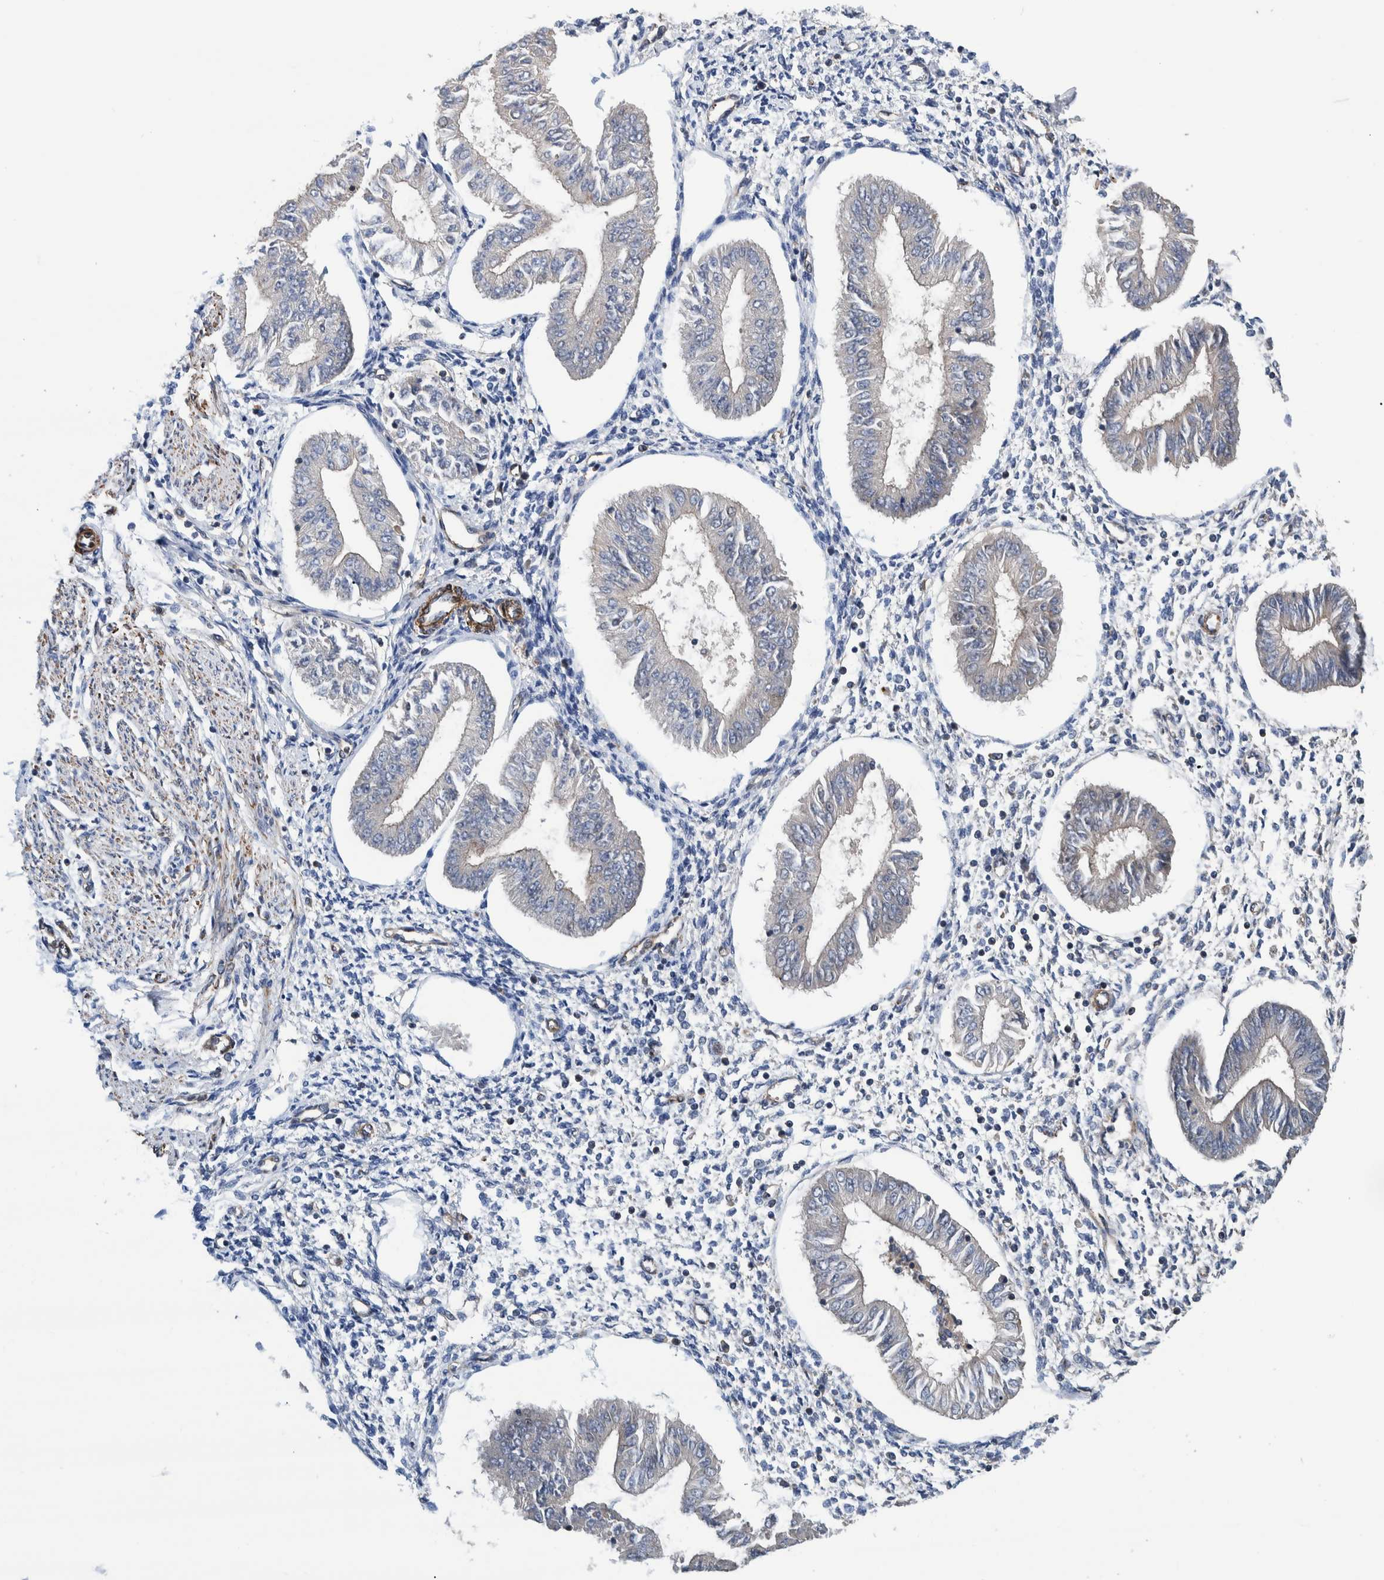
{"staining": {"intensity": "negative", "quantity": "none", "location": "none"}, "tissue": "endometrium", "cell_type": "Cells in endometrial stroma", "image_type": "normal", "snomed": [{"axis": "morphology", "description": "Normal tissue, NOS"}, {"axis": "topography", "description": "Endometrium"}], "caption": "DAB (3,3'-diaminobenzidine) immunohistochemical staining of normal human endometrium demonstrates no significant positivity in cells in endometrial stroma. (DAB (3,3'-diaminobenzidine) immunohistochemistry, high magnification).", "gene": "GRPEL2", "patient": {"sex": "female", "age": 50}}